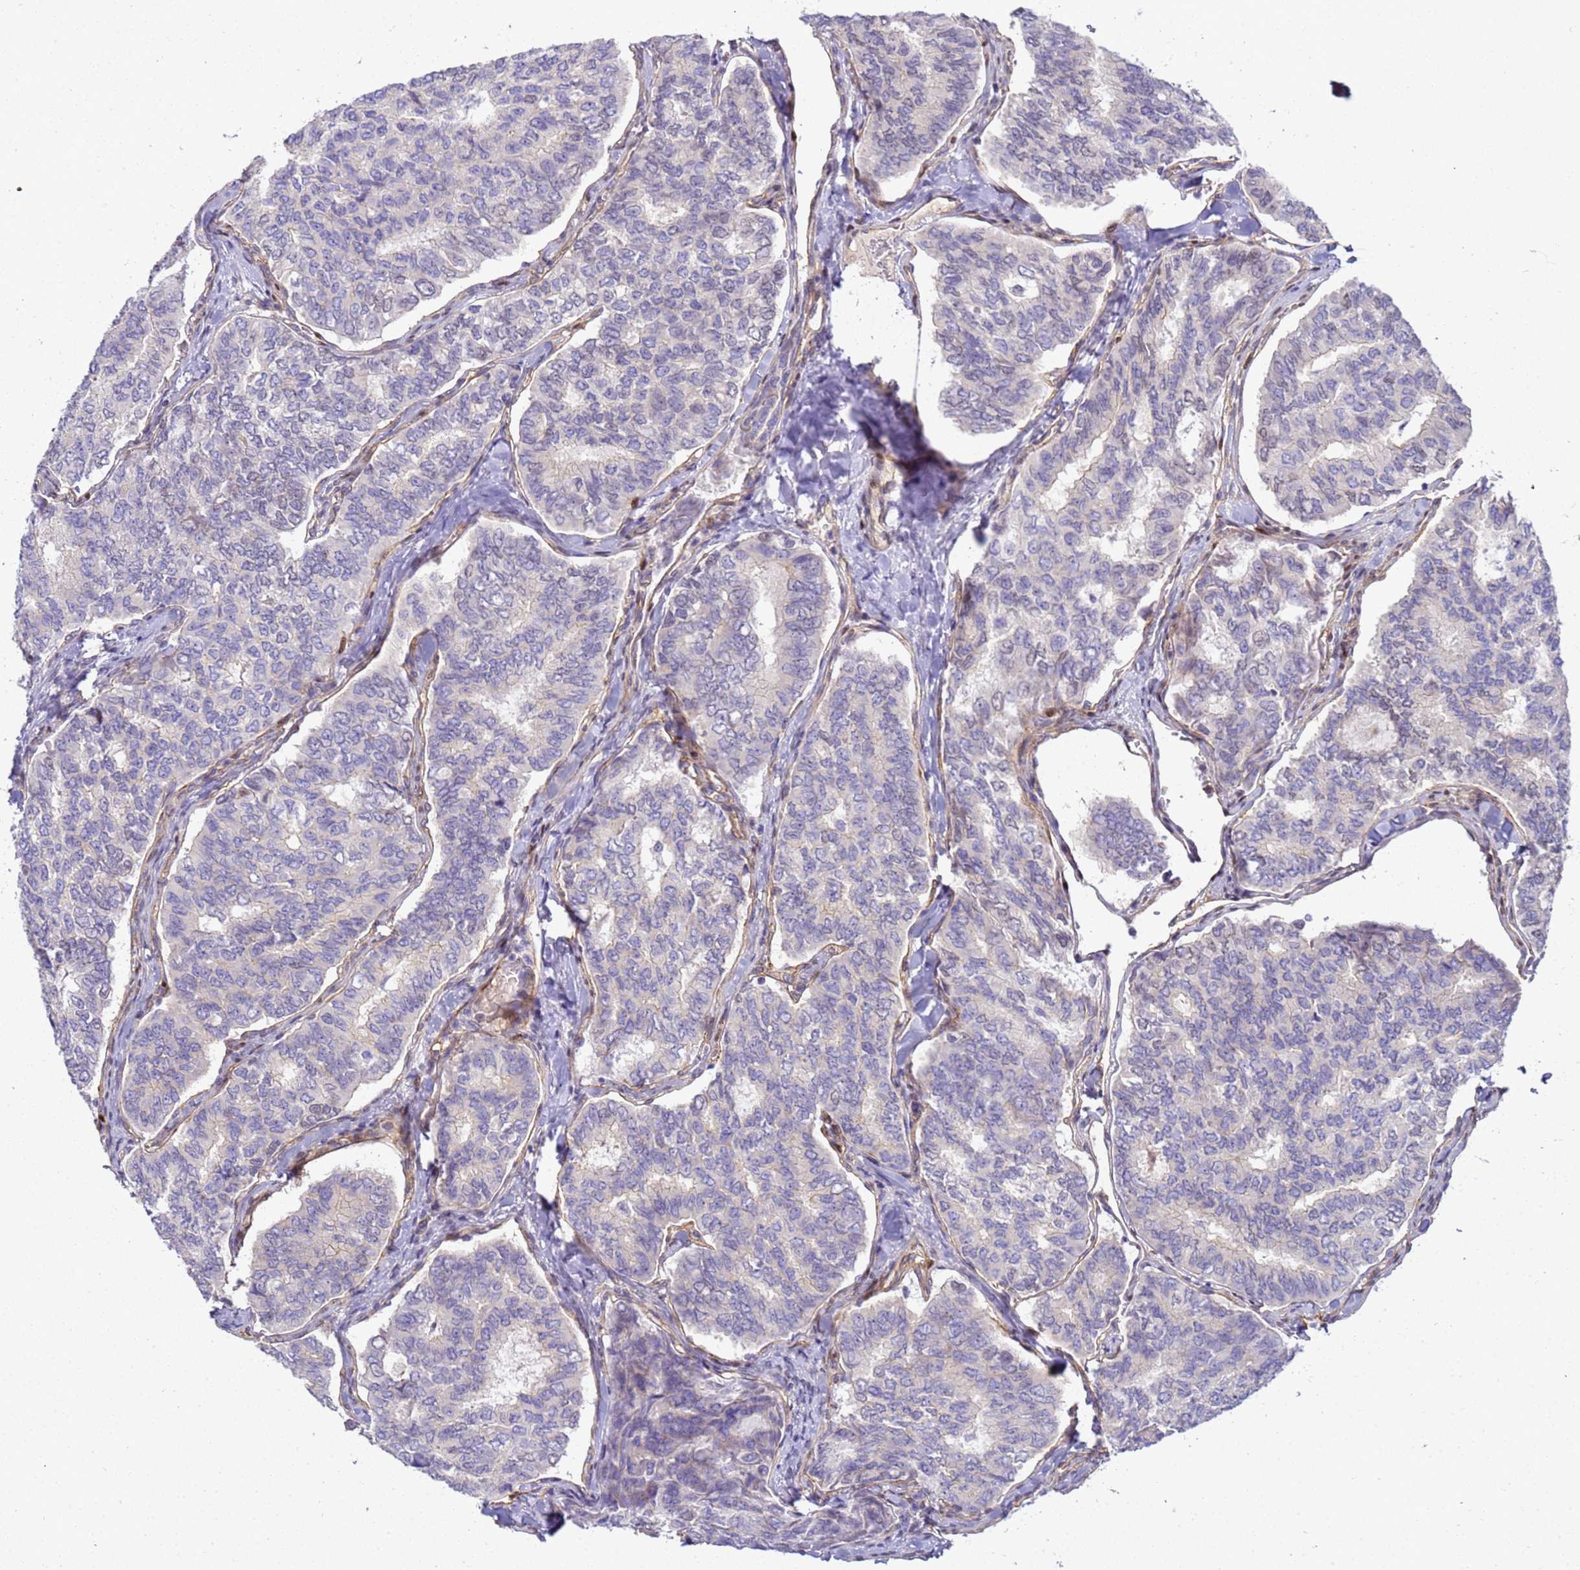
{"staining": {"intensity": "negative", "quantity": "none", "location": "none"}, "tissue": "thyroid cancer", "cell_type": "Tumor cells", "image_type": "cancer", "snomed": [{"axis": "morphology", "description": "Papillary adenocarcinoma, NOS"}, {"axis": "topography", "description": "Thyroid gland"}], "caption": "Image shows no protein expression in tumor cells of thyroid cancer tissue.", "gene": "GON4L", "patient": {"sex": "female", "age": 35}}